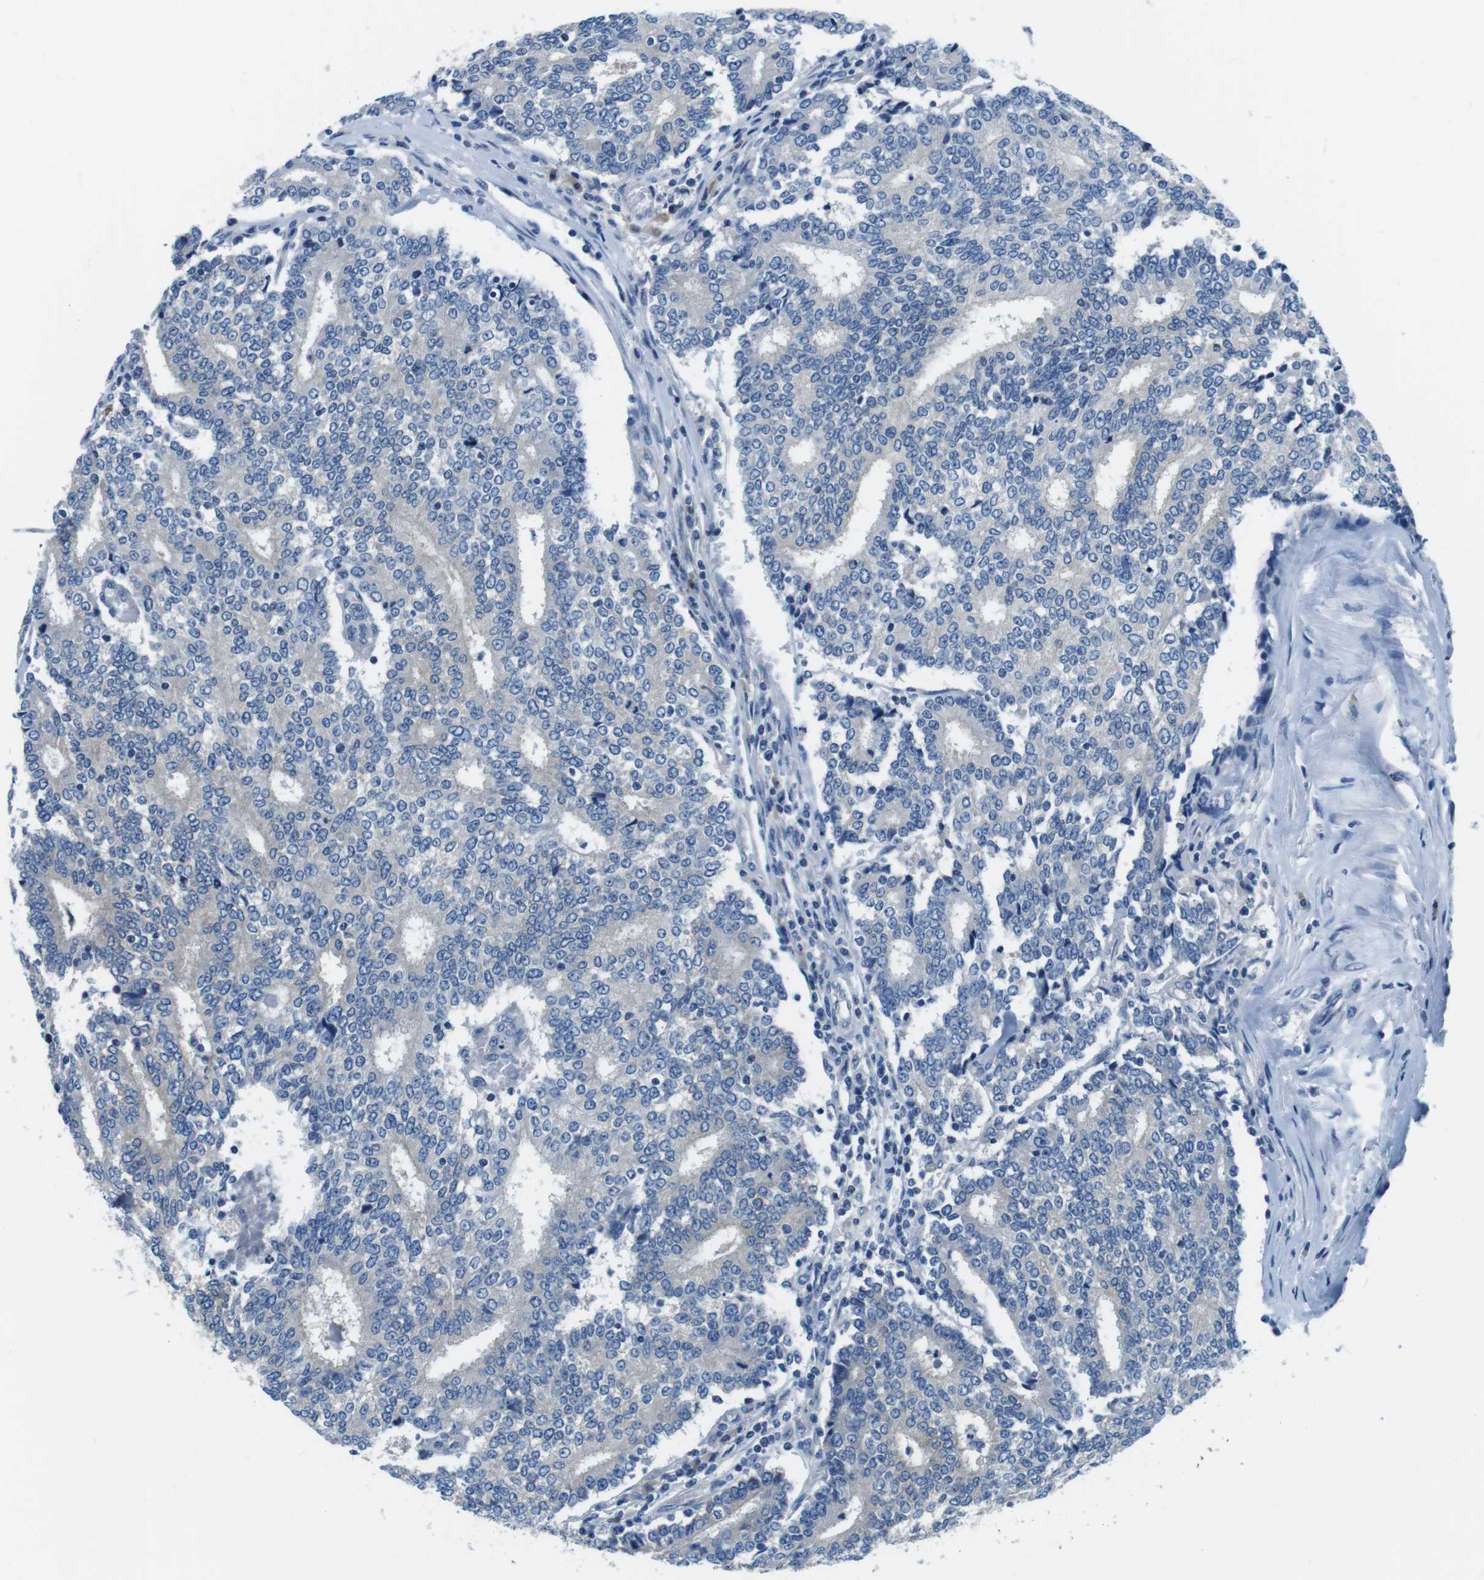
{"staining": {"intensity": "negative", "quantity": "none", "location": "none"}, "tissue": "prostate cancer", "cell_type": "Tumor cells", "image_type": "cancer", "snomed": [{"axis": "morphology", "description": "Normal tissue, NOS"}, {"axis": "morphology", "description": "Adenocarcinoma, High grade"}, {"axis": "topography", "description": "Prostate"}, {"axis": "topography", "description": "Seminal veicle"}], "caption": "Immunohistochemistry histopathology image of human prostate cancer stained for a protein (brown), which exhibits no positivity in tumor cells.", "gene": "DENND4C", "patient": {"sex": "male", "age": 55}}